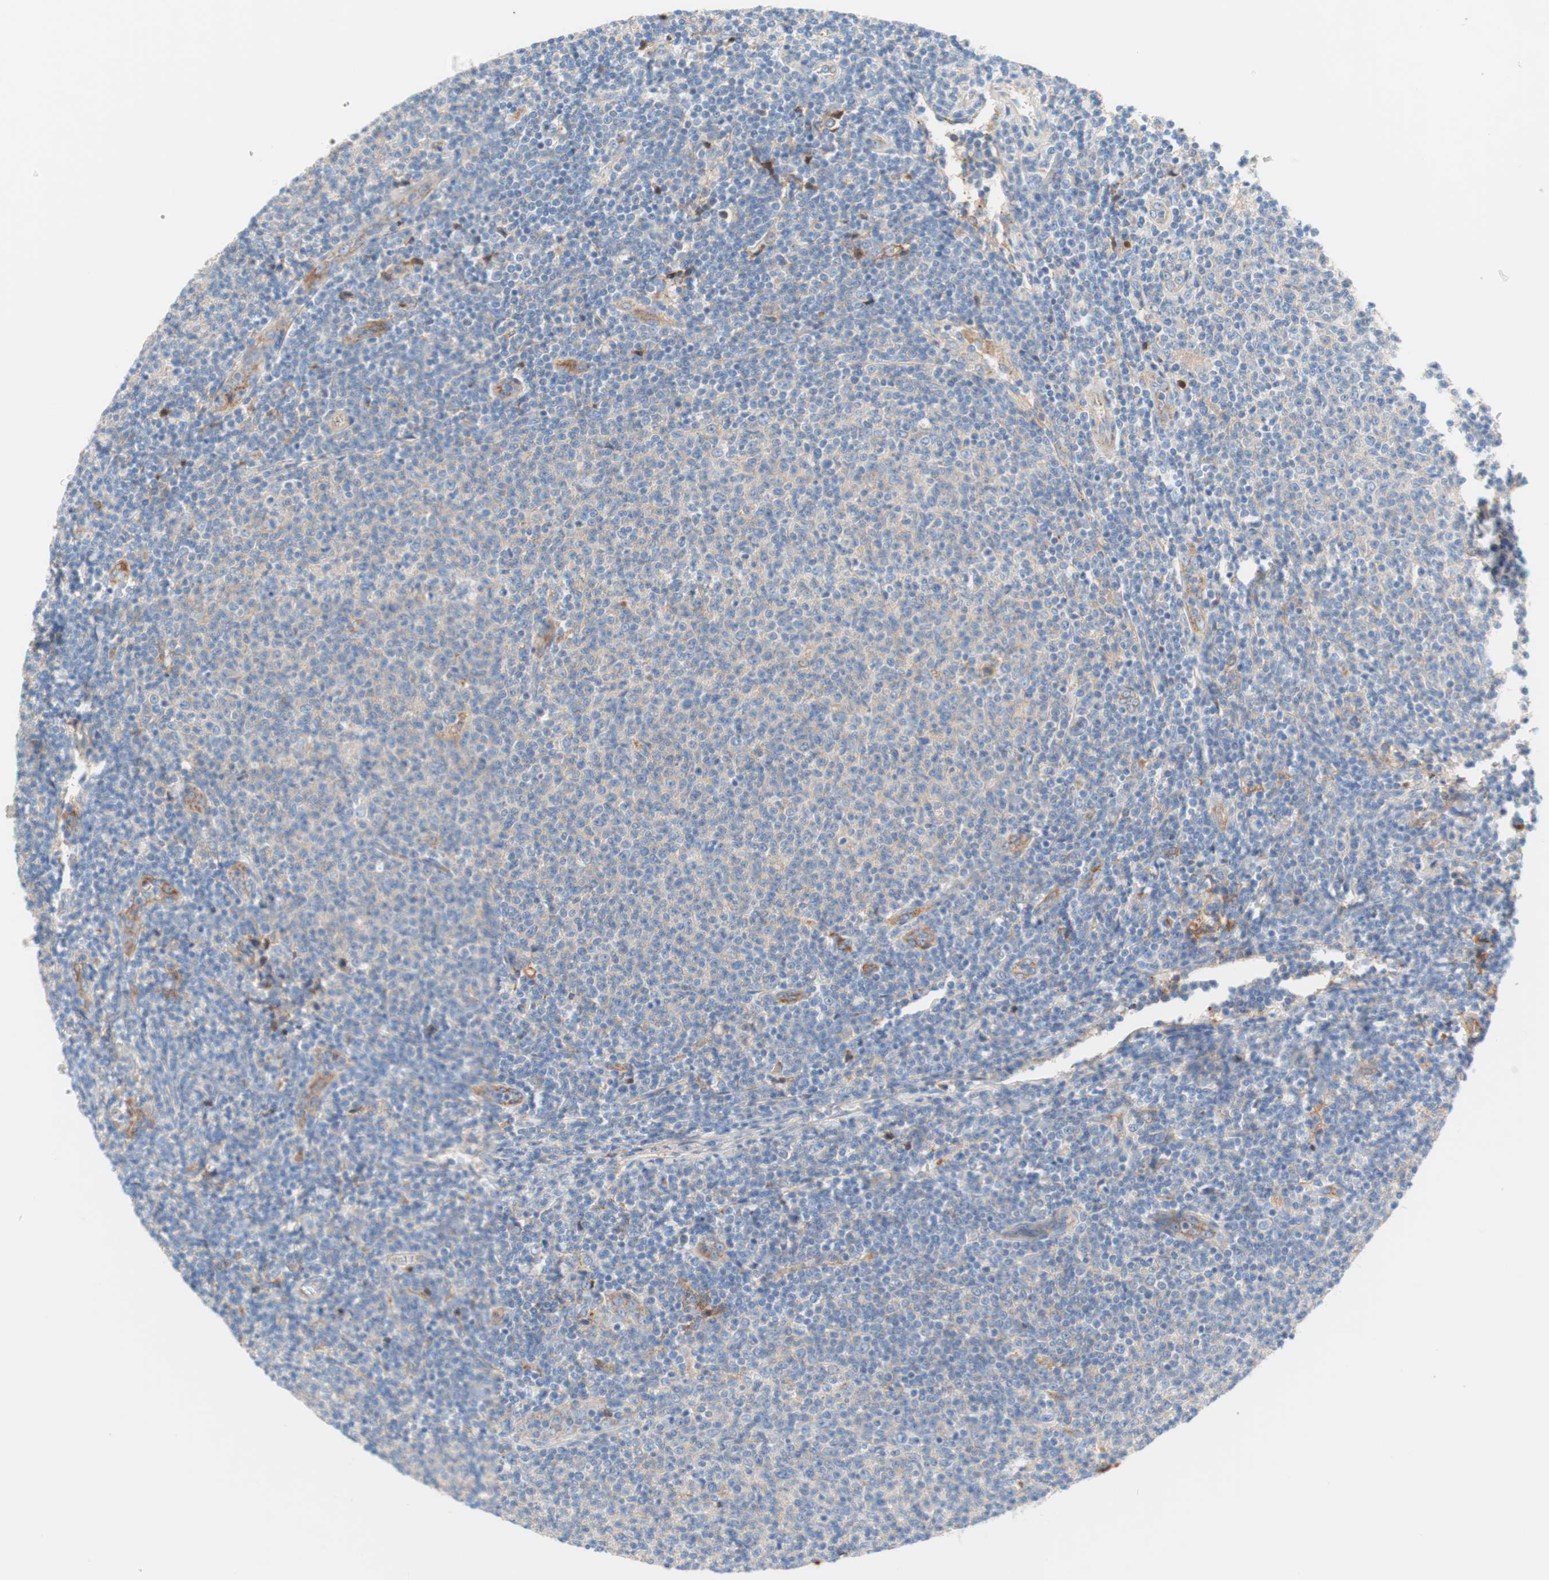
{"staining": {"intensity": "negative", "quantity": "none", "location": "none"}, "tissue": "lymphoma", "cell_type": "Tumor cells", "image_type": "cancer", "snomed": [{"axis": "morphology", "description": "Malignant lymphoma, non-Hodgkin's type, Low grade"}, {"axis": "topography", "description": "Lymph node"}], "caption": "The immunohistochemistry histopathology image has no significant staining in tumor cells of lymphoma tissue.", "gene": "RBP4", "patient": {"sex": "male", "age": 66}}